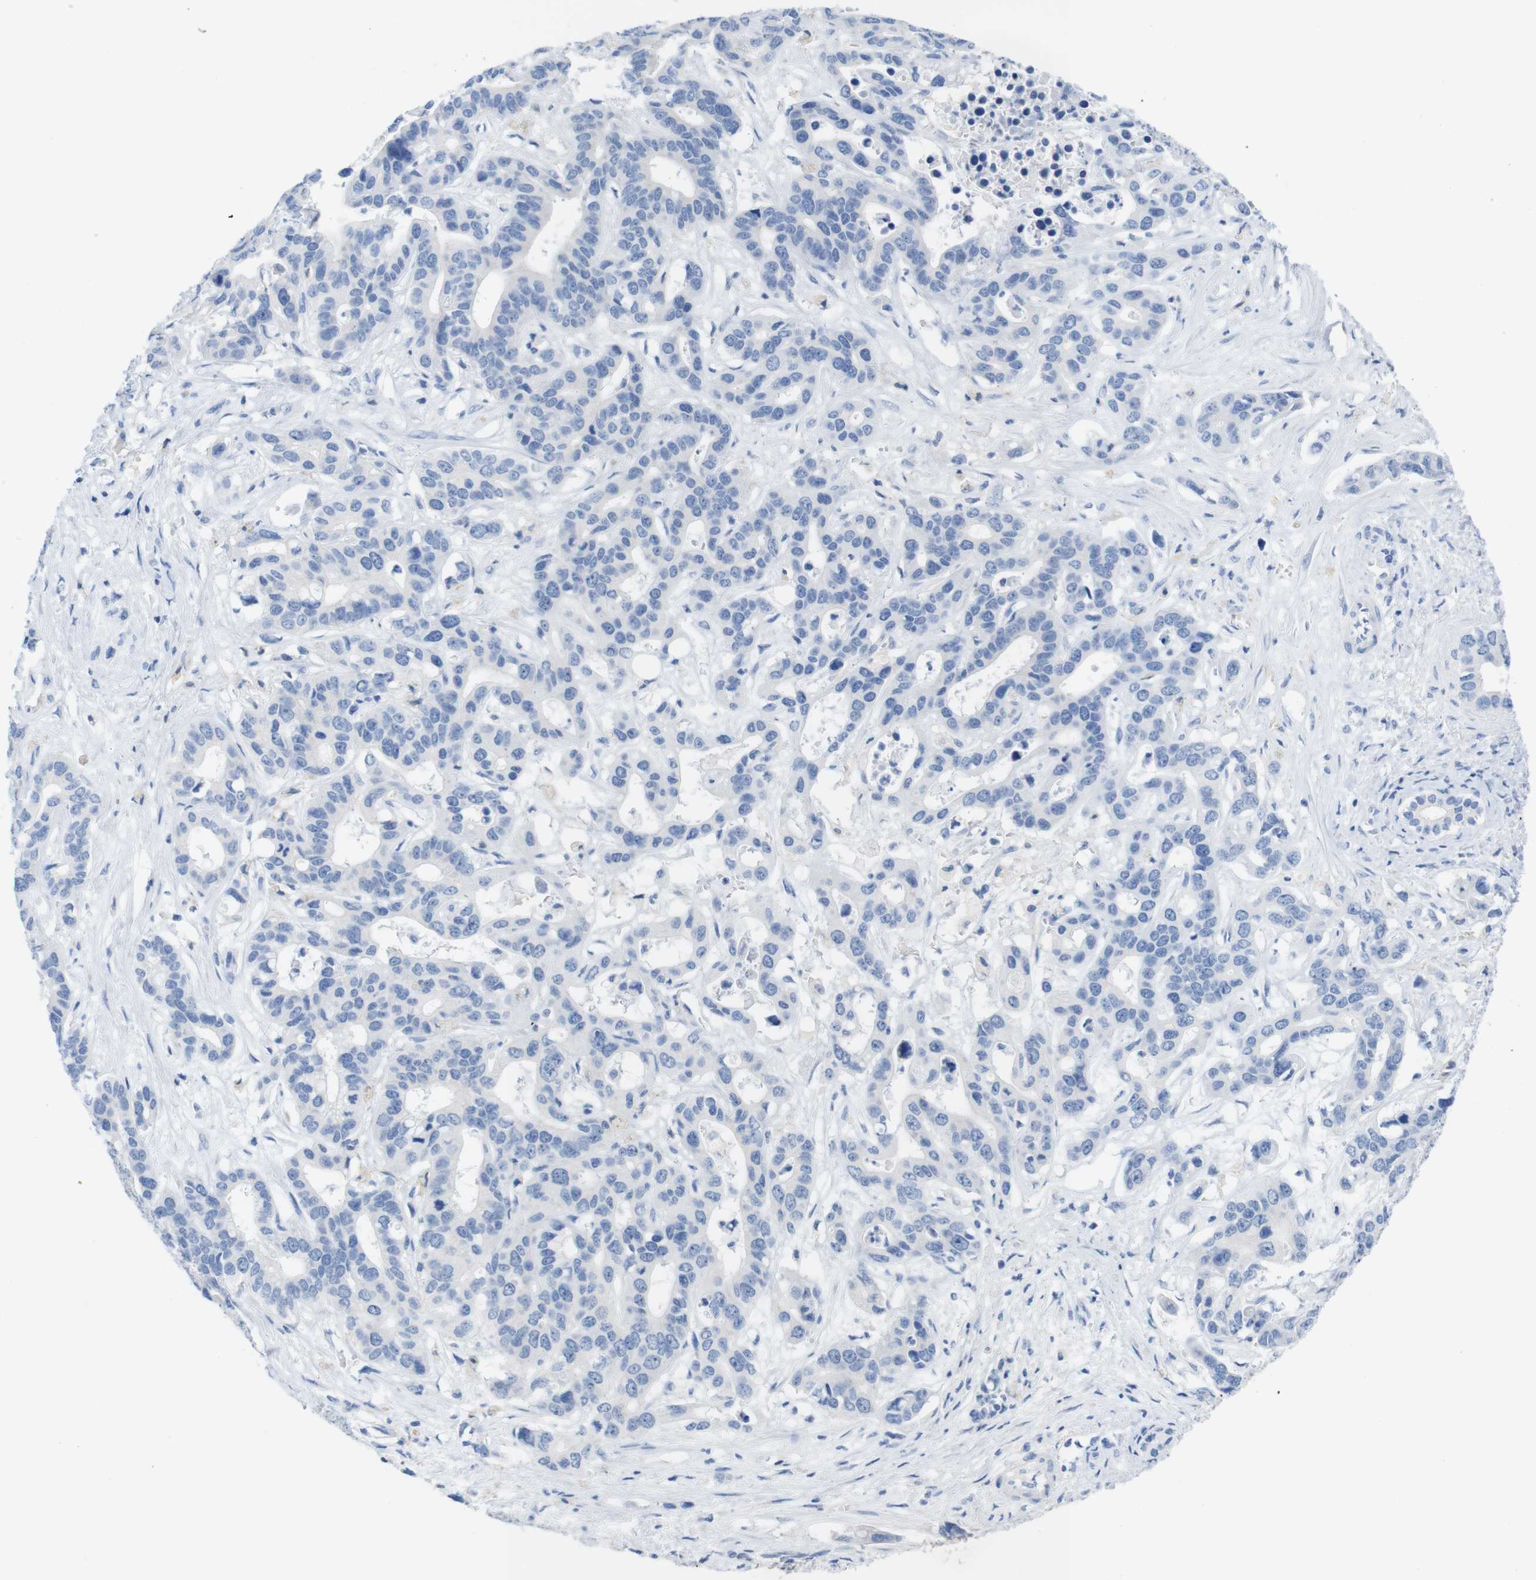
{"staining": {"intensity": "negative", "quantity": "none", "location": "none"}, "tissue": "liver cancer", "cell_type": "Tumor cells", "image_type": "cancer", "snomed": [{"axis": "morphology", "description": "Cholangiocarcinoma"}, {"axis": "topography", "description": "Liver"}], "caption": "The immunohistochemistry histopathology image has no significant expression in tumor cells of liver cancer tissue.", "gene": "LAG3", "patient": {"sex": "female", "age": 65}}